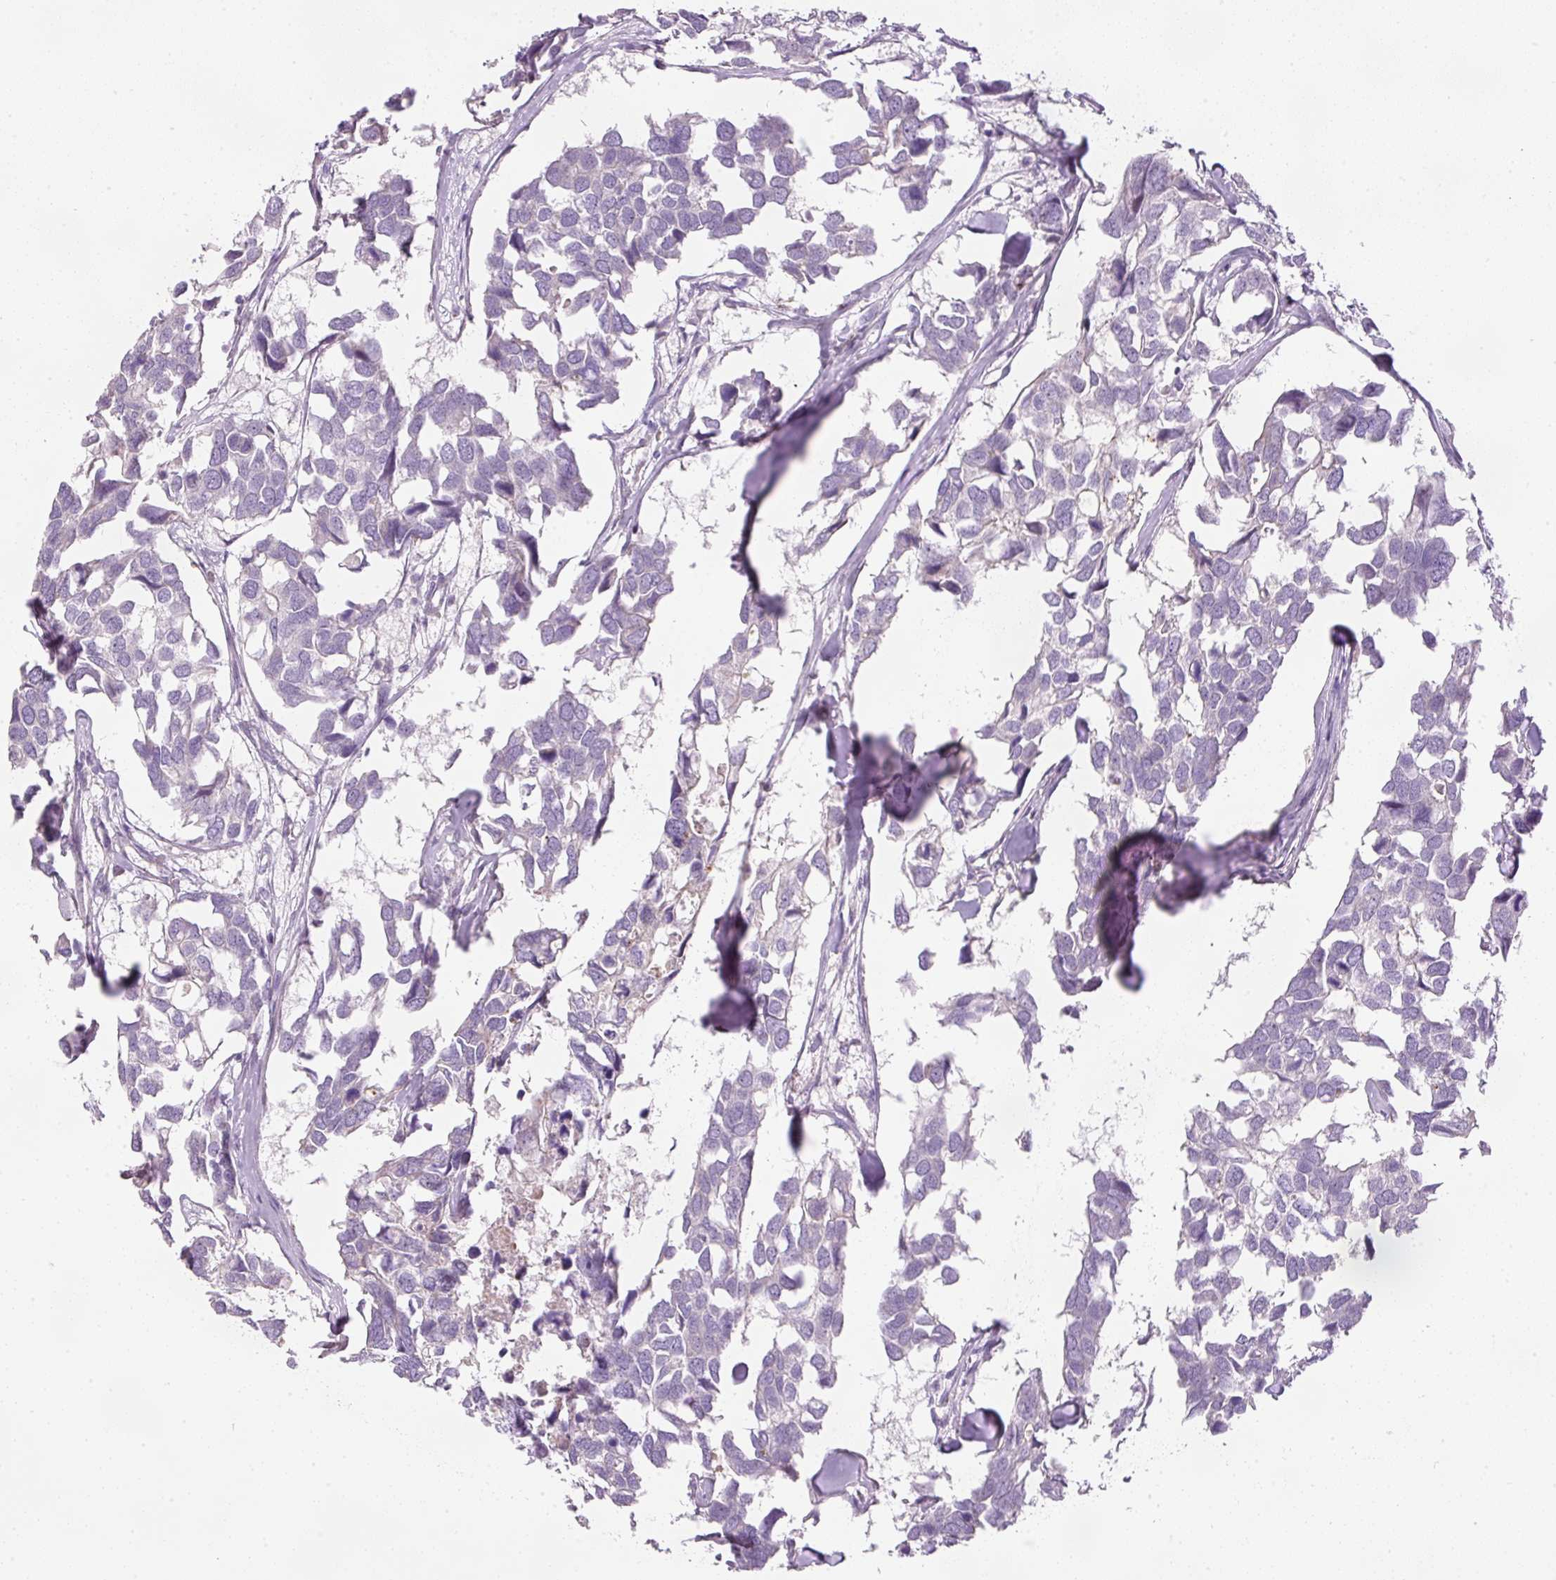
{"staining": {"intensity": "negative", "quantity": "none", "location": "none"}, "tissue": "breast cancer", "cell_type": "Tumor cells", "image_type": "cancer", "snomed": [{"axis": "morphology", "description": "Duct carcinoma"}, {"axis": "topography", "description": "Breast"}], "caption": "The IHC histopathology image has no significant expression in tumor cells of intraductal carcinoma (breast) tissue.", "gene": "KPNA5", "patient": {"sex": "female", "age": 83}}